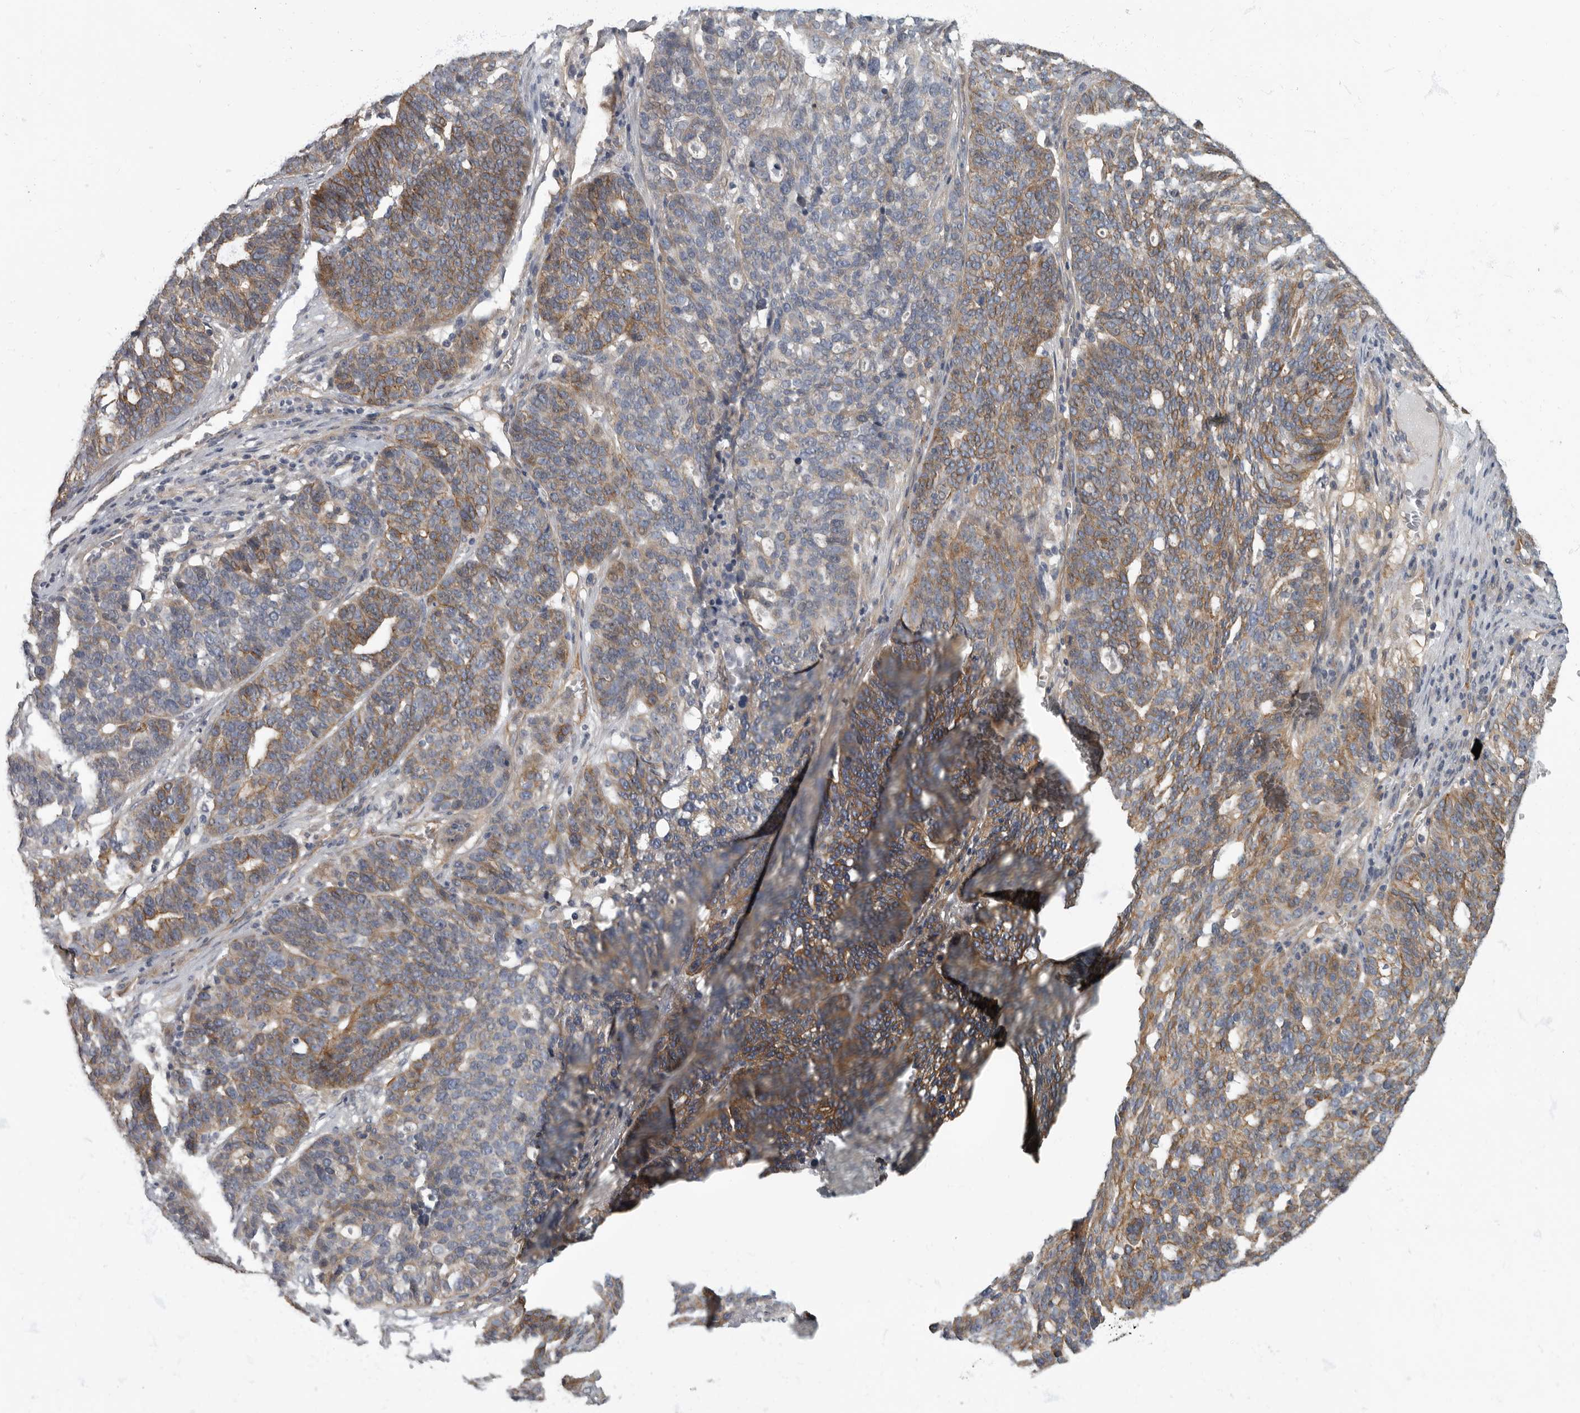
{"staining": {"intensity": "moderate", "quantity": "25%-75%", "location": "cytoplasmic/membranous"}, "tissue": "ovarian cancer", "cell_type": "Tumor cells", "image_type": "cancer", "snomed": [{"axis": "morphology", "description": "Cystadenocarcinoma, serous, NOS"}, {"axis": "topography", "description": "Ovary"}], "caption": "DAB (3,3'-diaminobenzidine) immunohistochemical staining of human ovarian serous cystadenocarcinoma exhibits moderate cytoplasmic/membranous protein staining in approximately 25%-75% of tumor cells. The protein is shown in brown color, while the nuclei are stained blue.", "gene": "PDK1", "patient": {"sex": "female", "age": 59}}